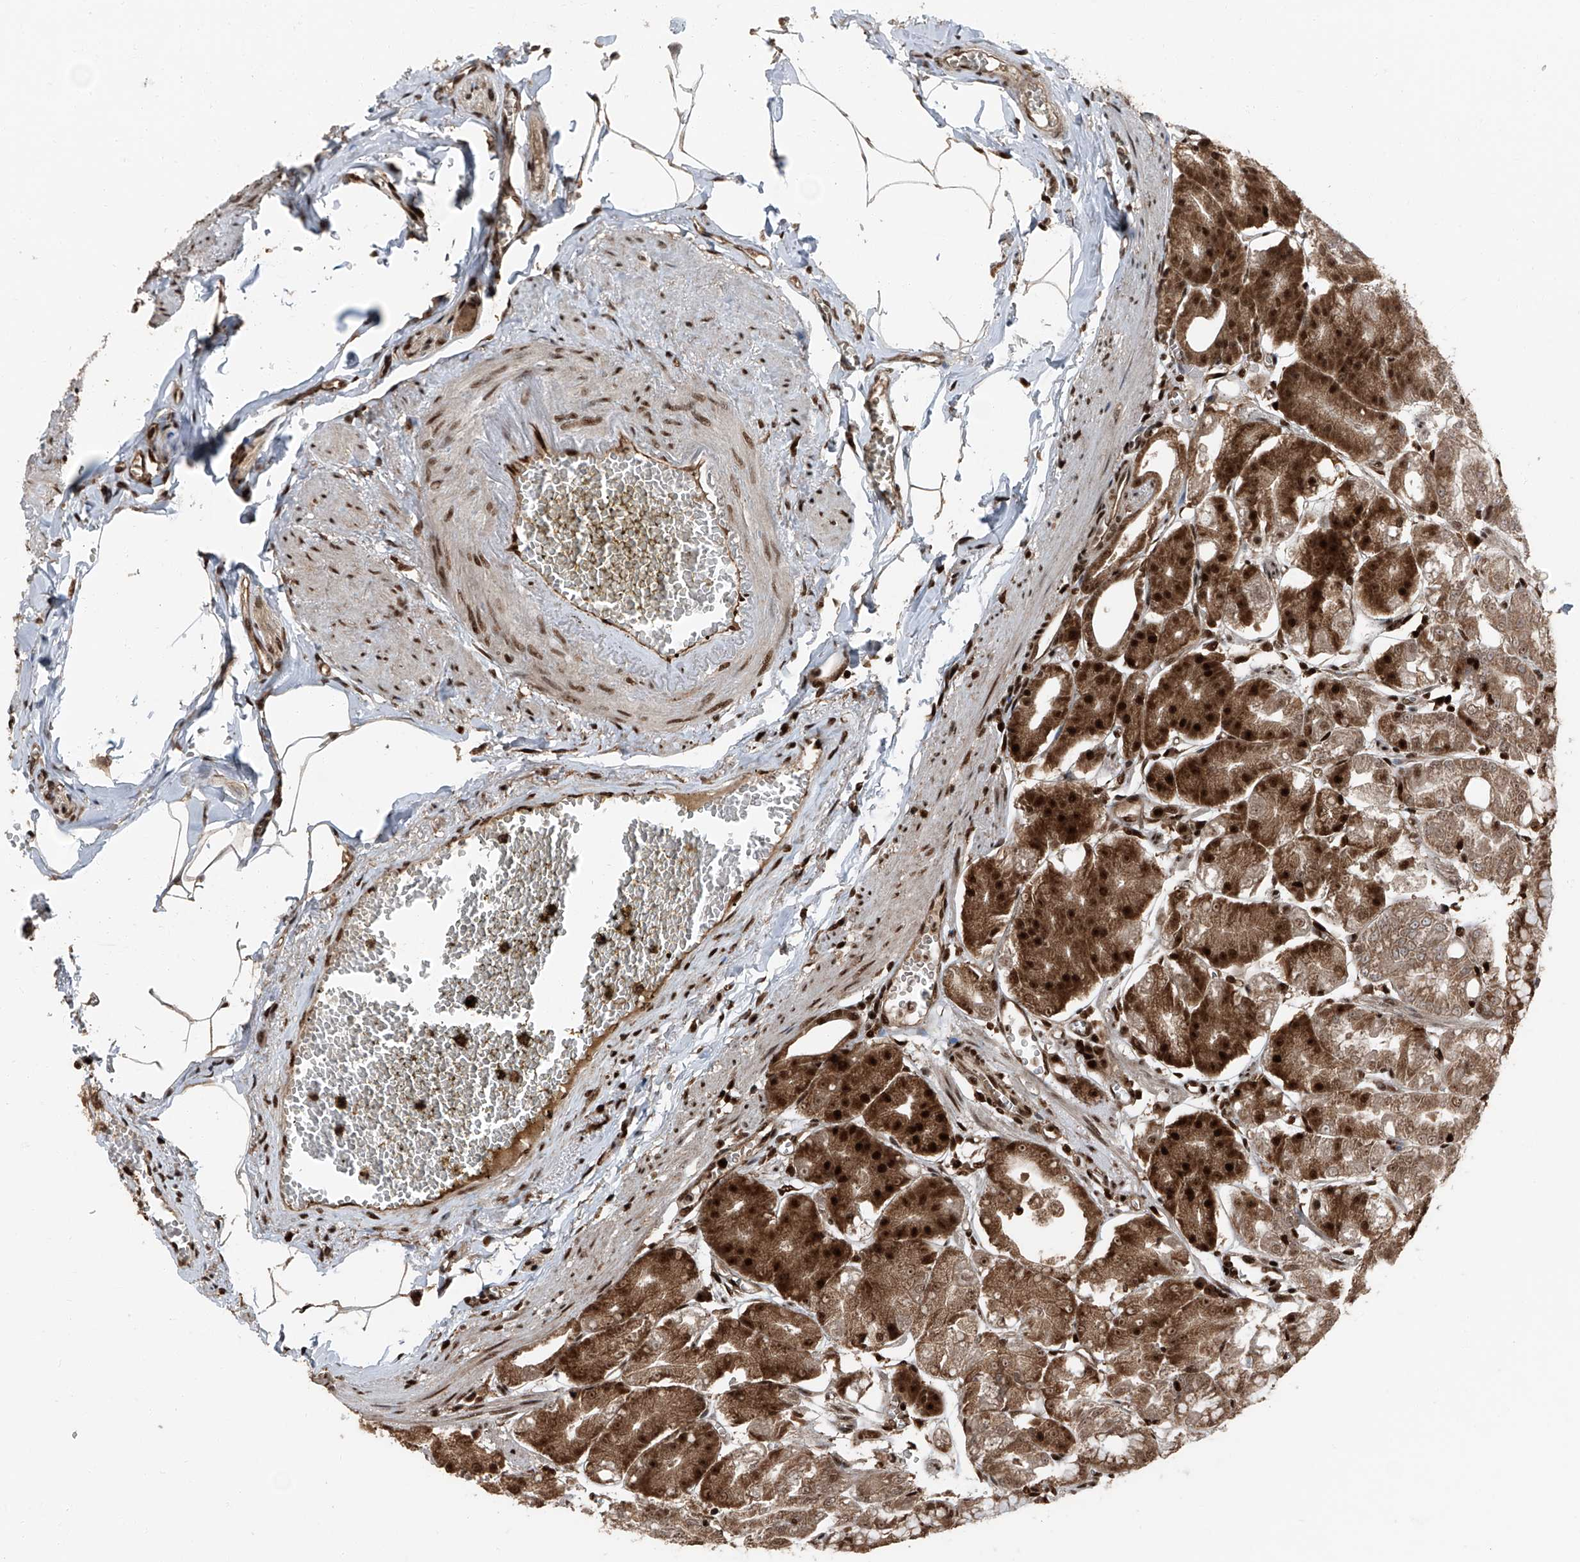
{"staining": {"intensity": "strong", "quantity": ">75%", "location": "cytoplasmic/membranous,nuclear"}, "tissue": "stomach", "cell_type": "Glandular cells", "image_type": "normal", "snomed": [{"axis": "morphology", "description": "Normal tissue, NOS"}, {"axis": "topography", "description": "Stomach, lower"}], "caption": "High-magnification brightfield microscopy of benign stomach stained with DAB (brown) and counterstained with hematoxylin (blue). glandular cells exhibit strong cytoplasmic/membranous,nuclear staining is seen in approximately>75% of cells.", "gene": "FKBP5", "patient": {"sex": "male", "age": 71}}